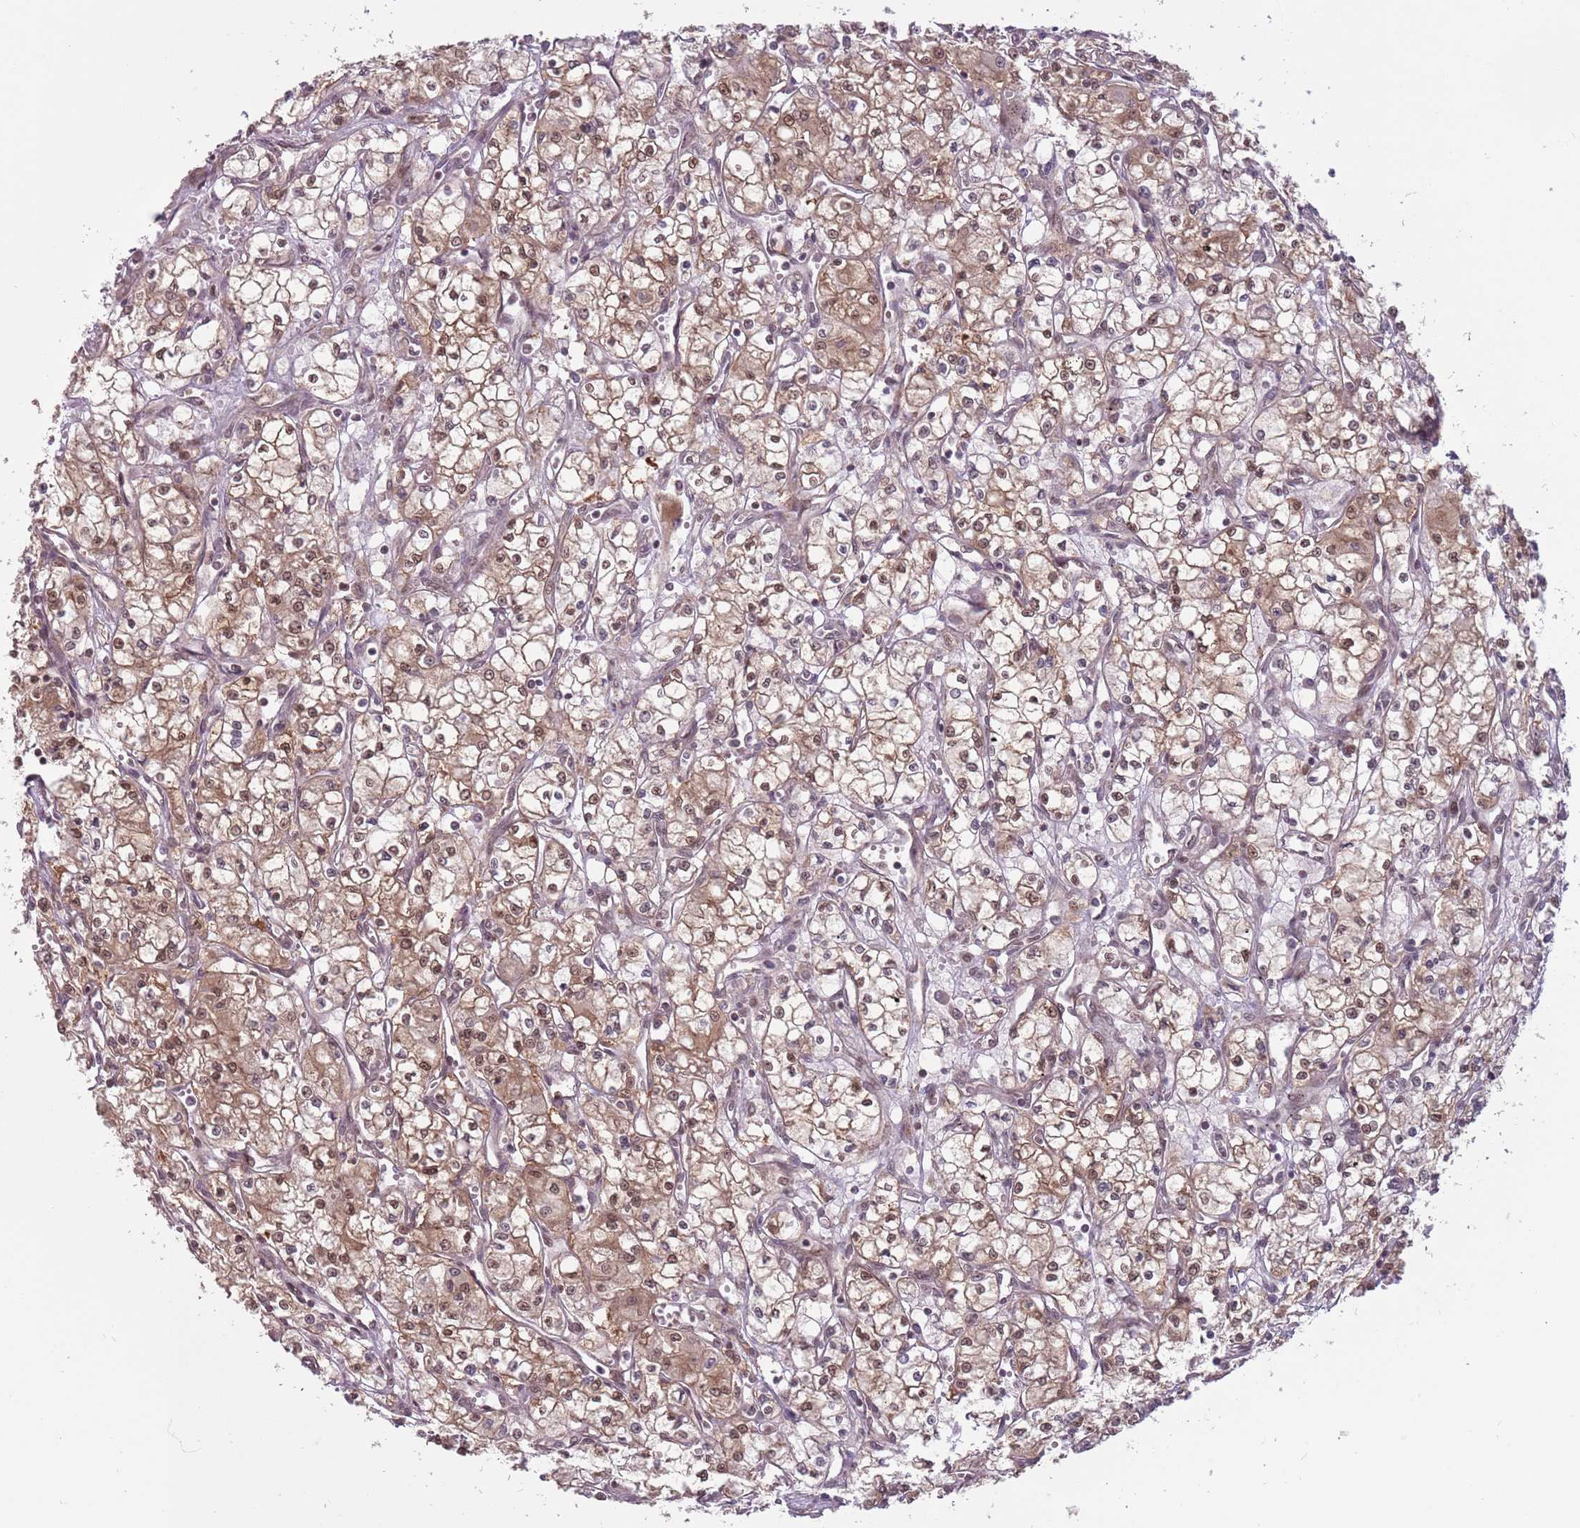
{"staining": {"intensity": "moderate", "quantity": "25%-75%", "location": "cytoplasmic/membranous,nuclear"}, "tissue": "renal cancer", "cell_type": "Tumor cells", "image_type": "cancer", "snomed": [{"axis": "morphology", "description": "Adenocarcinoma, NOS"}, {"axis": "topography", "description": "Kidney"}], "caption": "Tumor cells reveal moderate cytoplasmic/membranous and nuclear staining in about 25%-75% of cells in renal adenocarcinoma. The staining is performed using DAB brown chromogen to label protein expression. The nuclei are counter-stained blue using hematoxylin.", "gene": "ADAMTS3", "patient": {"sex": "male", "age": 59}}